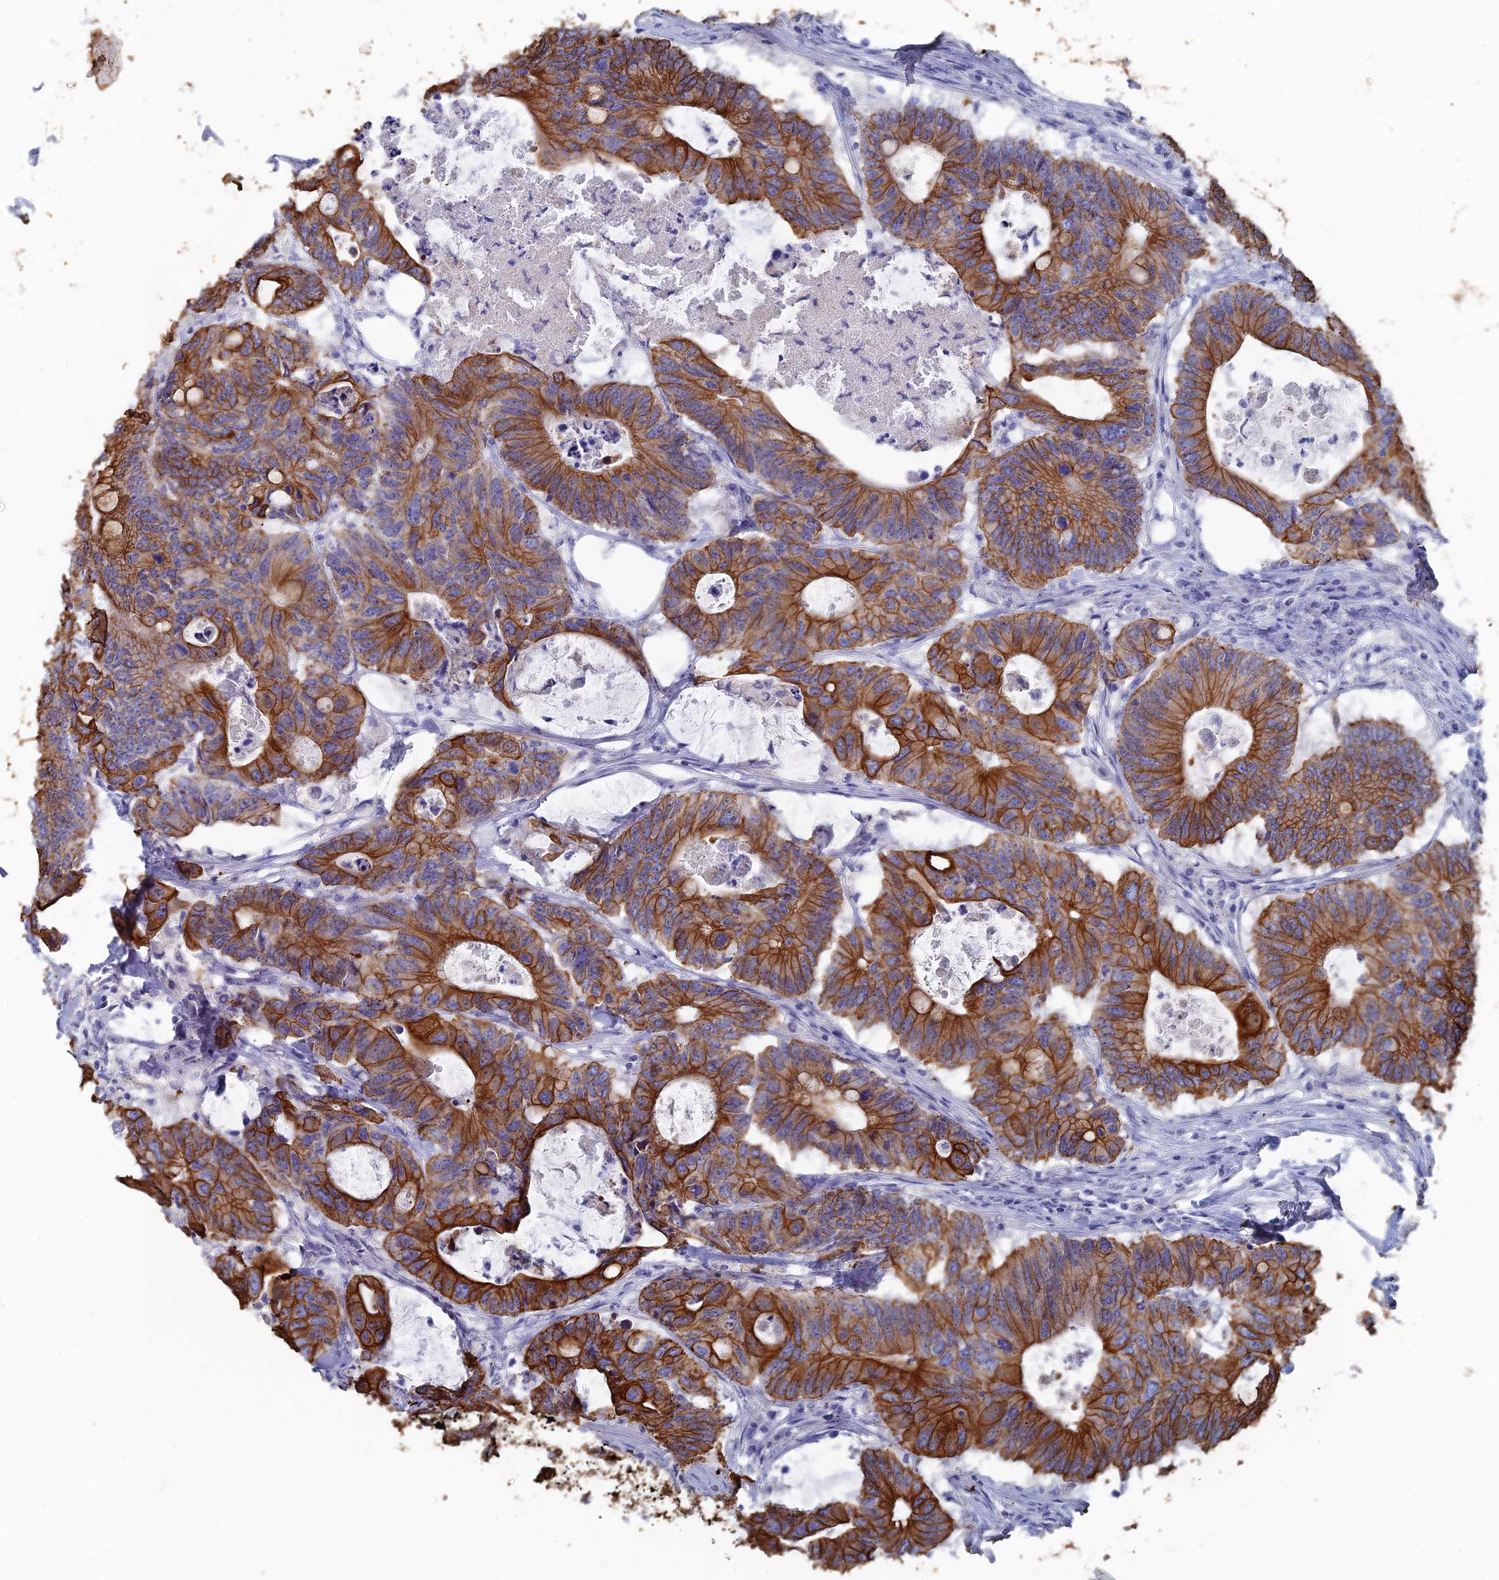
{"staining": {"intensity": "strong", "quantity": ">75%", "location": "cytoplasmic/membranous"}, "tissue": "colorectal cancer", "cell_type": "Tumor cells", "image_type": "cancer", "snomed": [{"axis": "morphology", "description": "Adenocarcinoma, NOS"}, {"axis": "topography", "description": "Colon"}], "caption": "About >75% of tumor cells in adenocarcinoma (colorectal) demonstrate strong cytoplasmic/membranous protein staining as visualized by brown immunohistochemical staining.", "gene": "SRFBP1", "patient": {"sex": "male", "age": 71}}